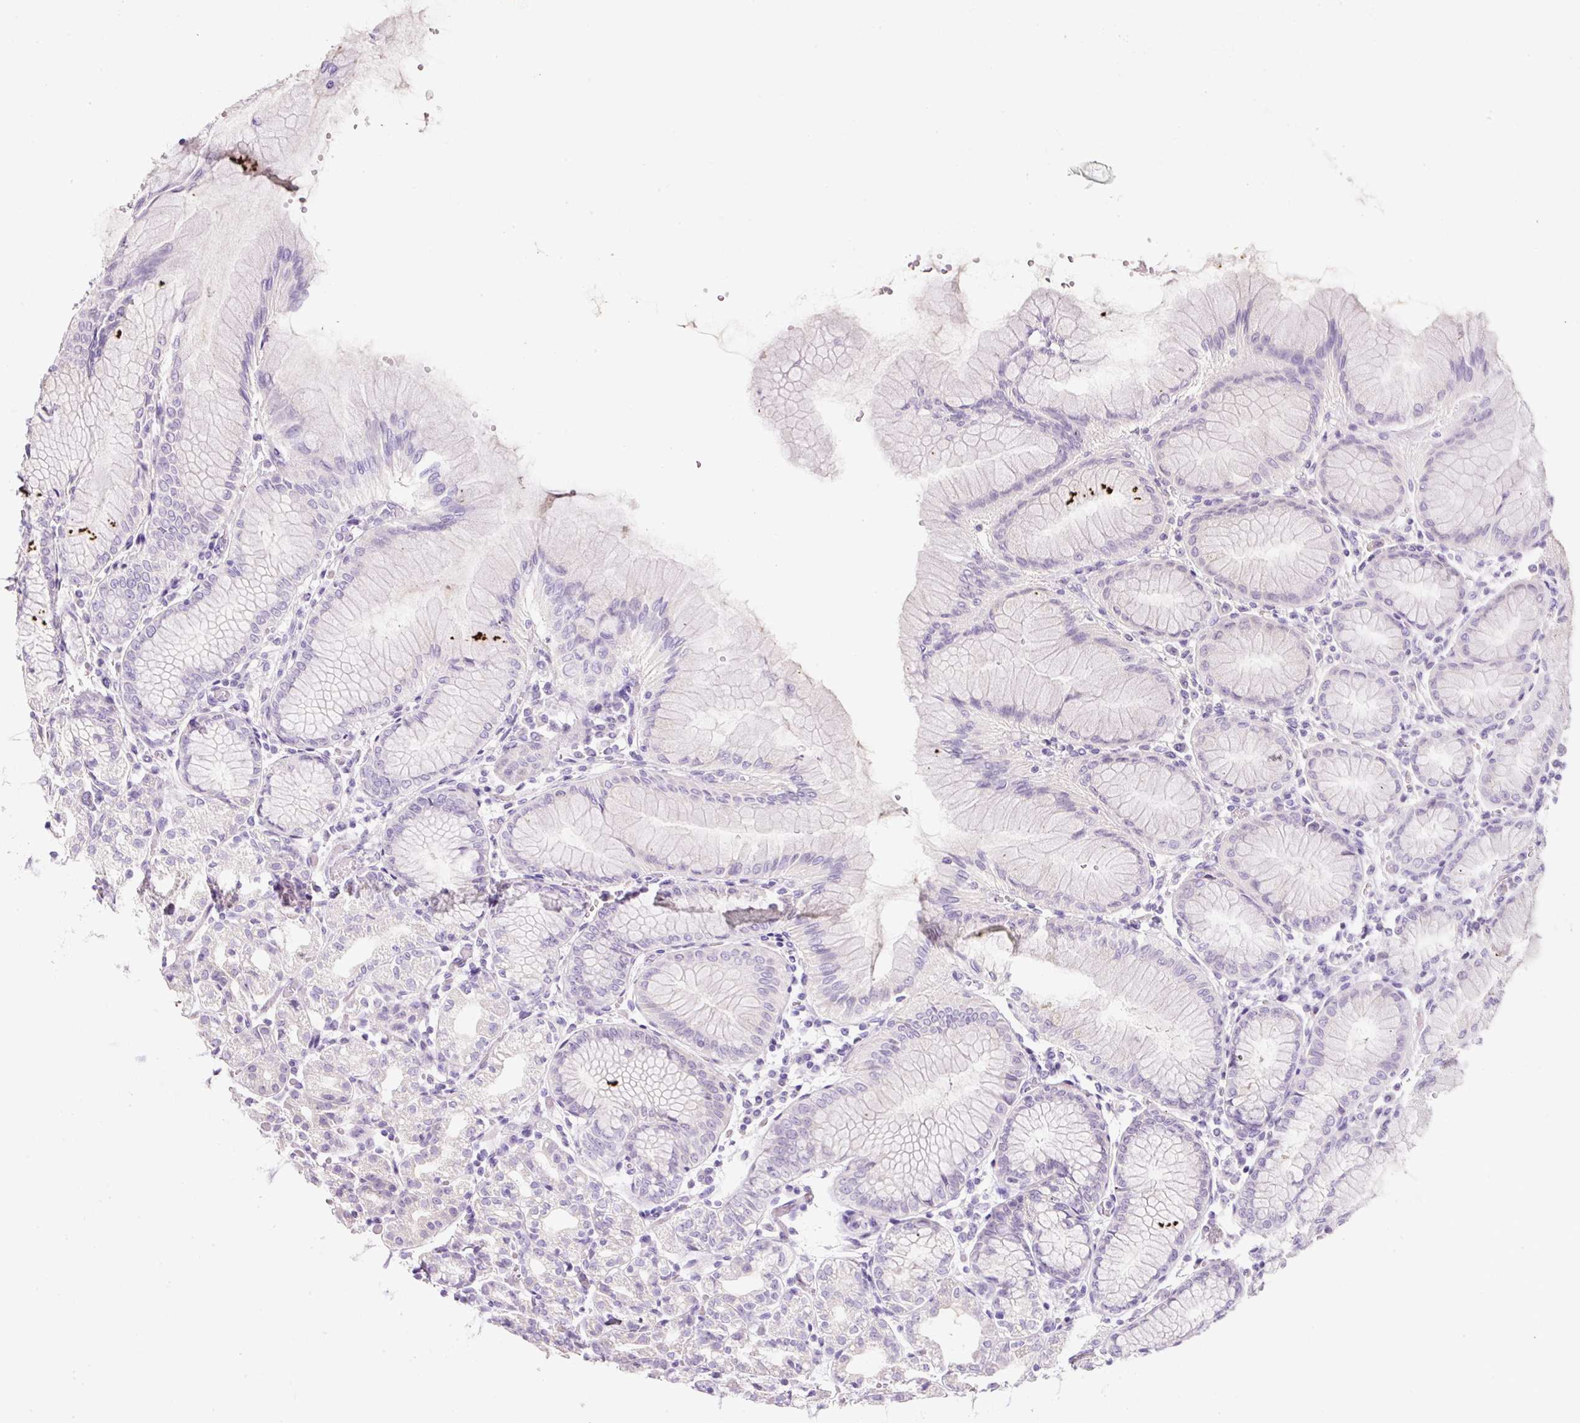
{"staining": {"intensity": "negative", "quantity": "none", "location": "none"}, "tissue": "stomach", "cell_type": "Glandular cells", "image_type": "normal", "snomed": [{"axis": "morphology", "description": "Normal tissue, NOS"}, {"axis": "topography", "description": "Stomach"}], "caption": "IHC micrograph of benign stomach: stomach stained with DAB (3,3'-diaminobenzidine) reveals no significant protein expression in glandular cells.", "gene": "SLC2A2", "patient": {"sex": "female", "age": 57}}